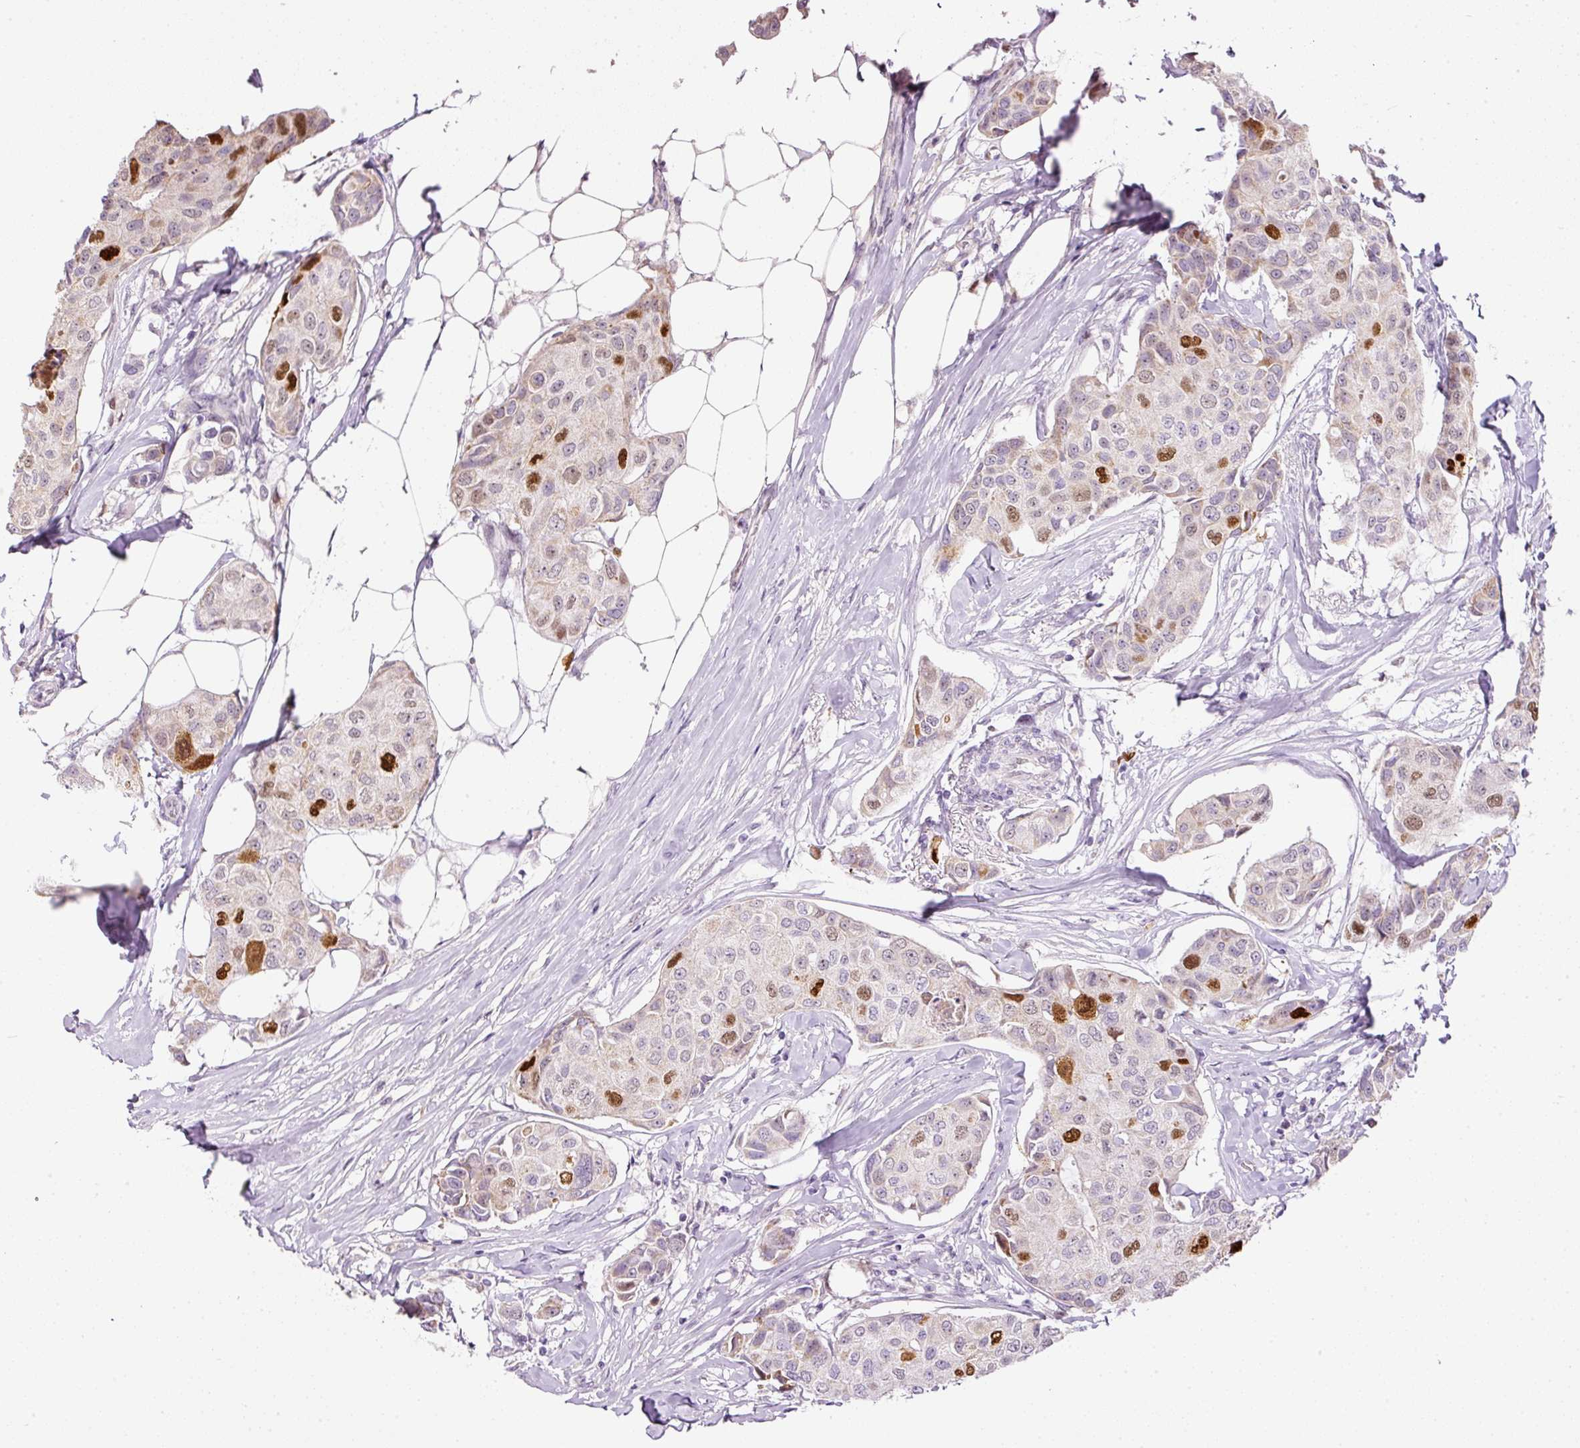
{"staining": {"intensity": "strong", "quantity": "<25%", "location": "nuclear"}, "tissue": "breast cancer", "cell_type": "Tumor cells", "image_type": "cancer", "snomed": [{"axis": "morphology", "description": "Duct carcinoma"}, {"axis": "topography", "description": "Breast"}], "caption": "A brown stain highlights strong nuclear expression of a protein in breast cancer (intraductal carcinoma) tumor cells. (Stains: DAB in brown, nuclei in blue, Microscopy: brightfield microscopy at high magnification).", "gene": "KPNA2", "patient": {"sex": "female", "age": 80}}